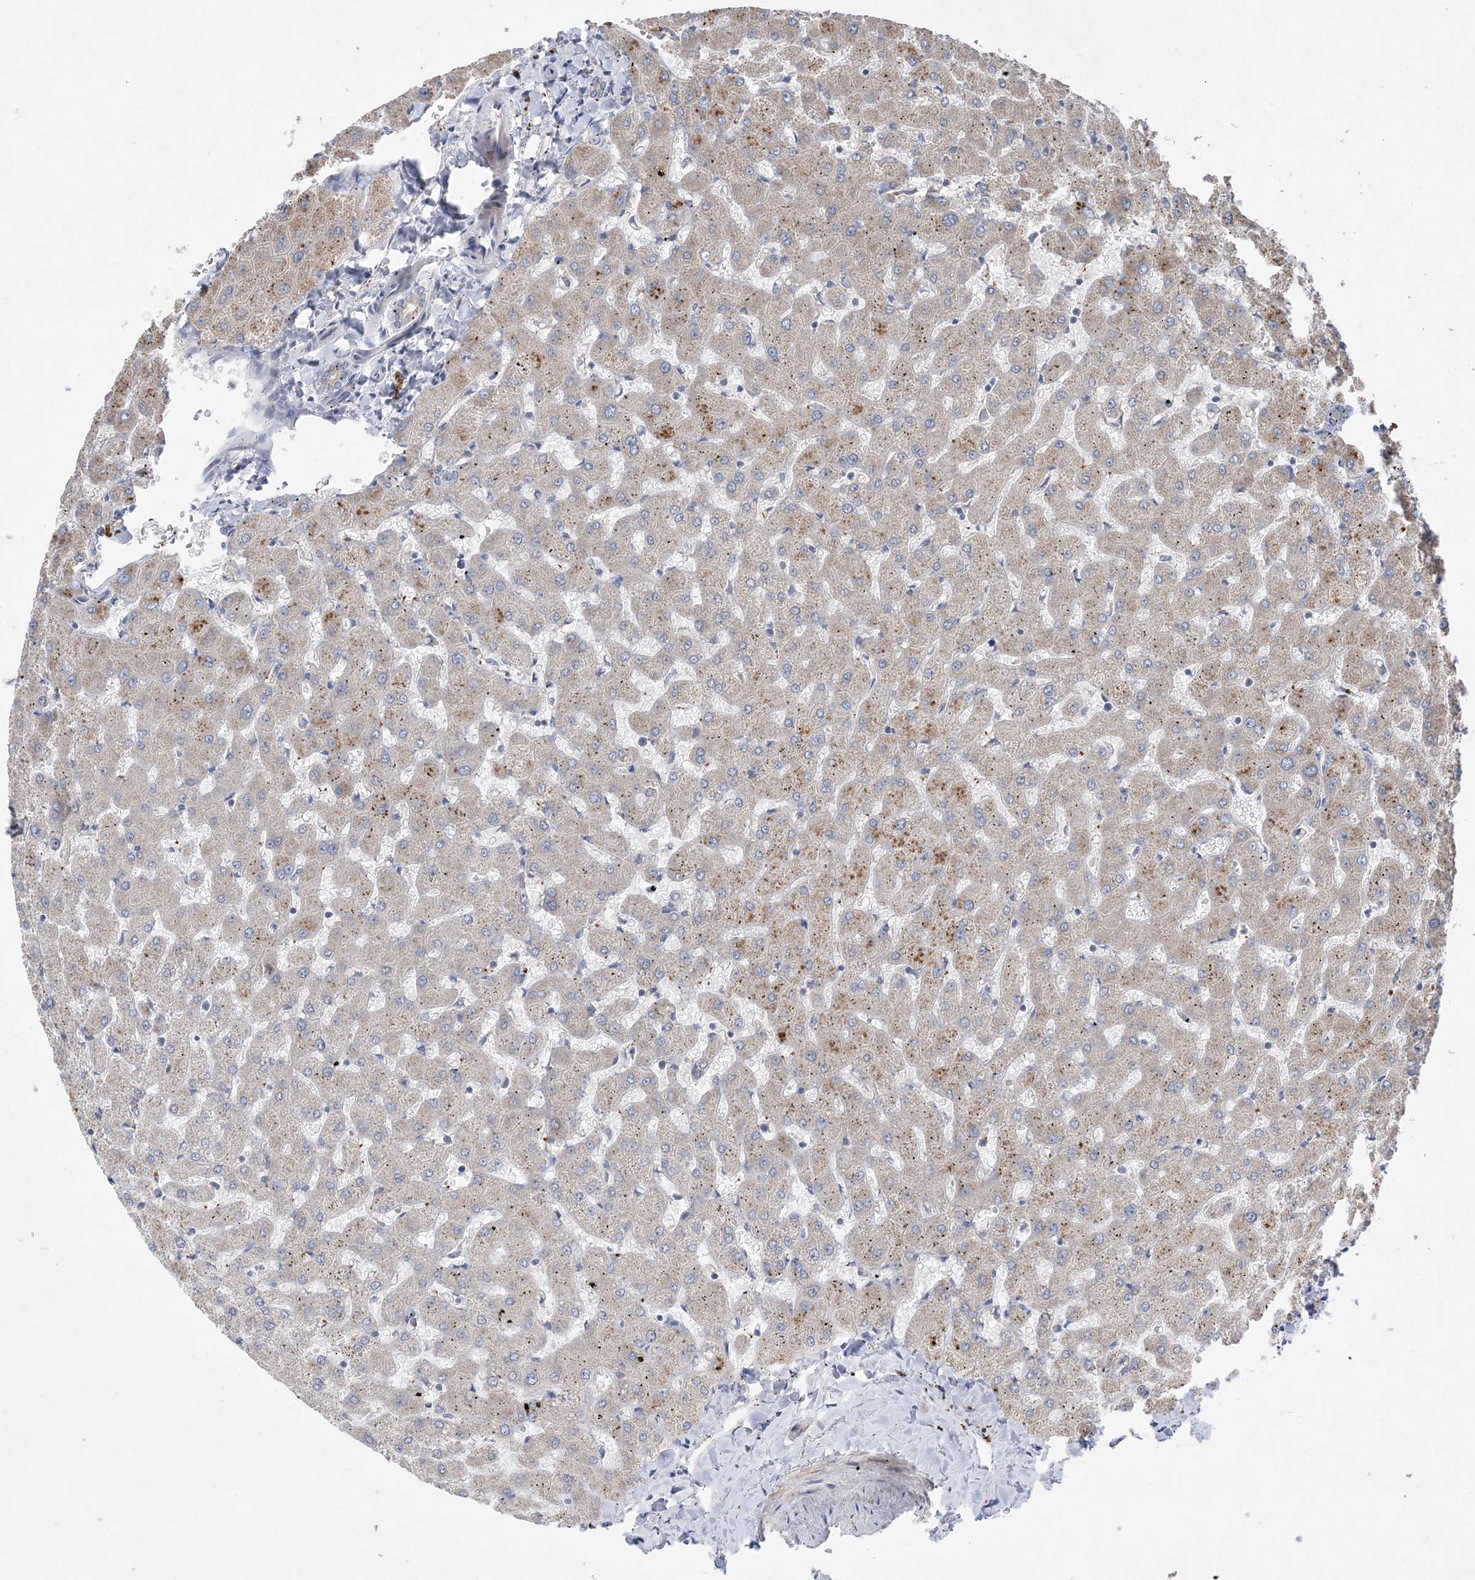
{"staining": {"intensity": "negative", "quantity": "none", "location": "none"}, "tissue": "liver", "cell_type": "Cholangiocytes", "image_type": "normal", "snomed": [{"axis": "morphology", "description": "Normal tissue, NOS"}, {"axis": "topography", "description": "Liver"}], "caption": "Immunohistochemistry micrograph of unremarkable human liver stained for a protein (brown), which demonstrates no positivity in cholangiocytes.", "gene": "ADCK2", "patient": {"sex": "female", "age": 63}}